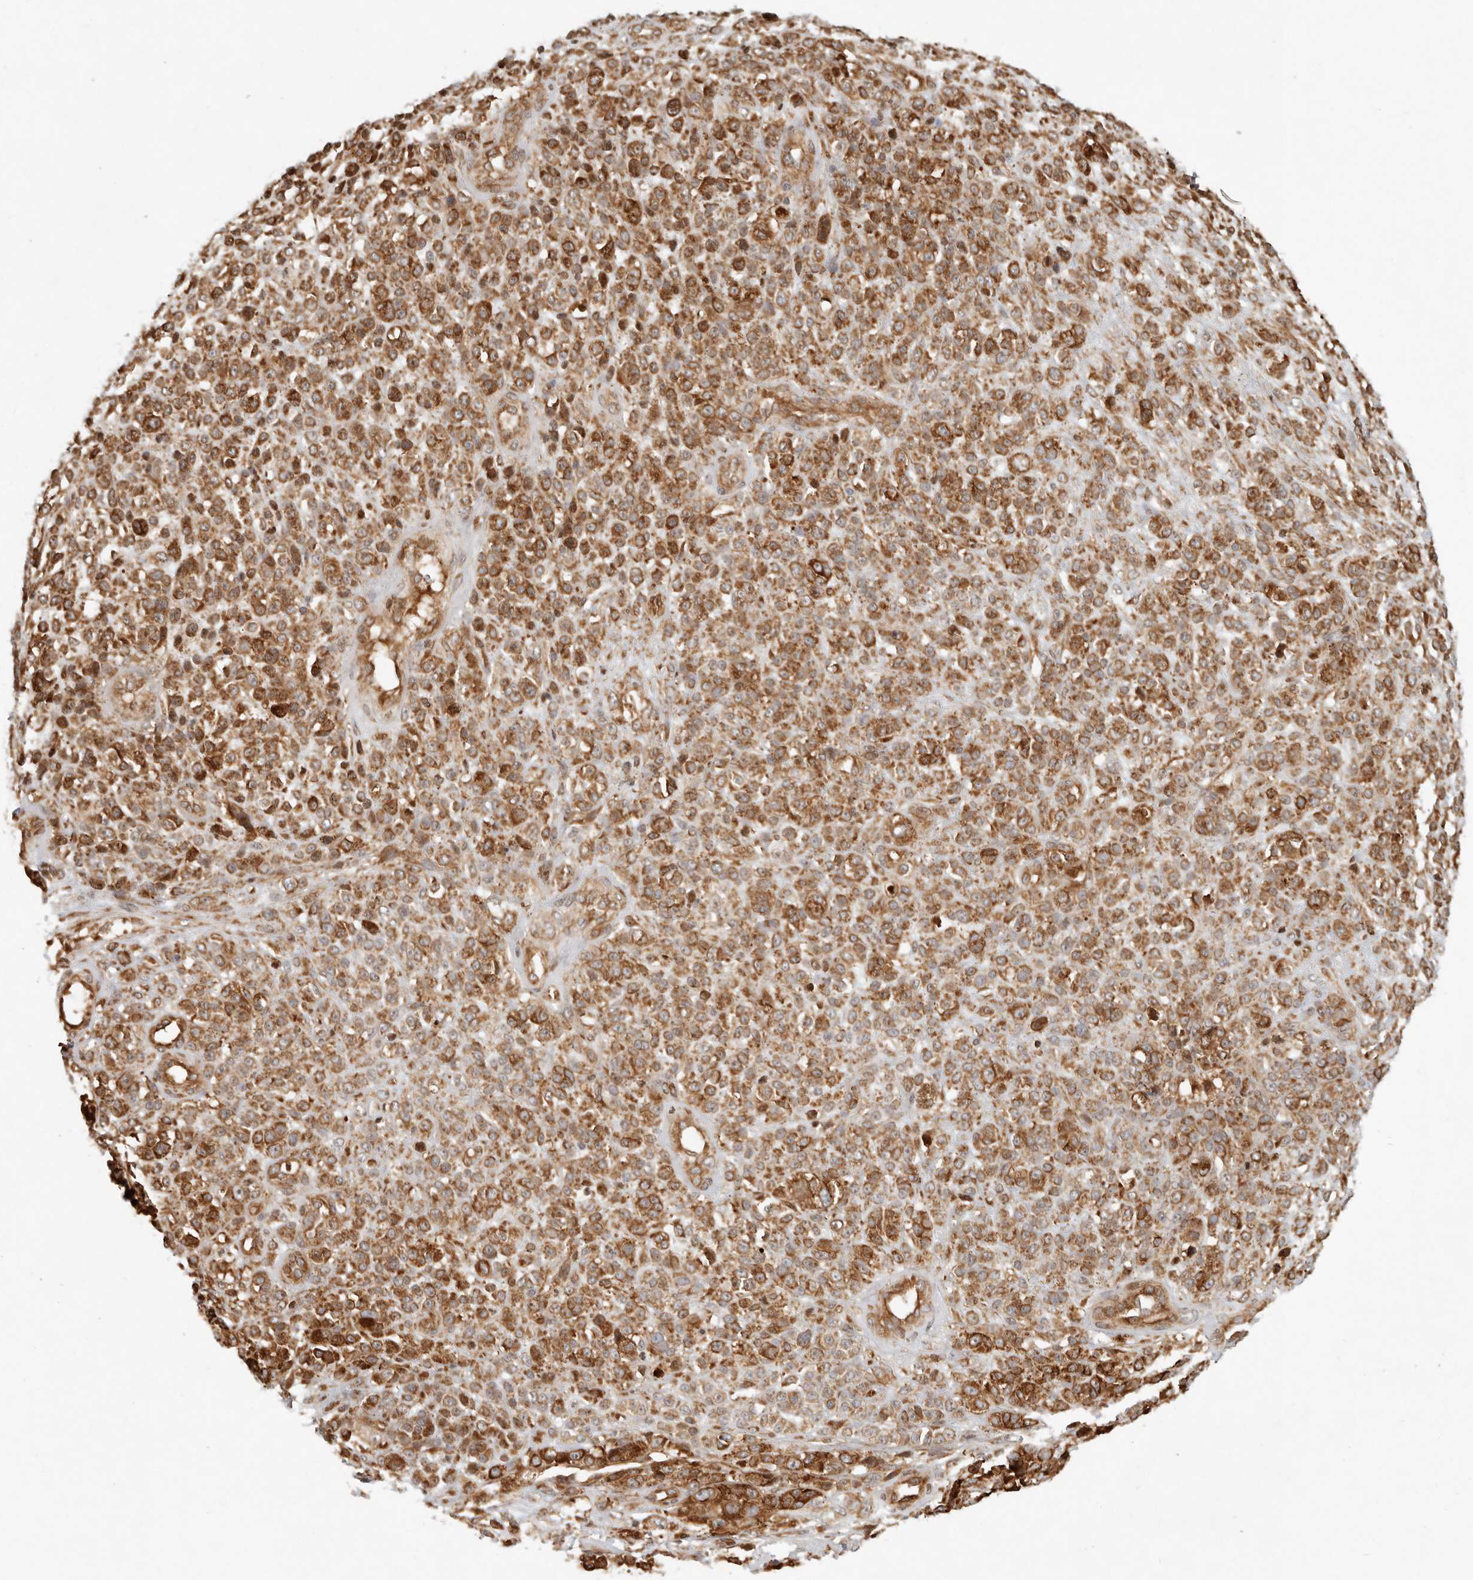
{"staining": {"intensity": "strong", "quantity": ">75%", "location": "cytoplasmic/membranous"}, "tissue": "melanoma", "cell_type": "Tumor cells", "image_type": "cancer", "snomed": [{"axis": "morphology", "description": "Malignant melanoma, NOS"}, {"axis": "topography", "description": "Skin"}], "caption": "This image reveals malignant melanoma stained with immunohistochemistry (IHC) to label a protein in brown. The cytoplasmic/membranous of tumor cells show strong positivity for the protein. Nuclei are counter-stained blue.", "gene": "KLHL38", "patient": {"sex": "female", "age": 55}}